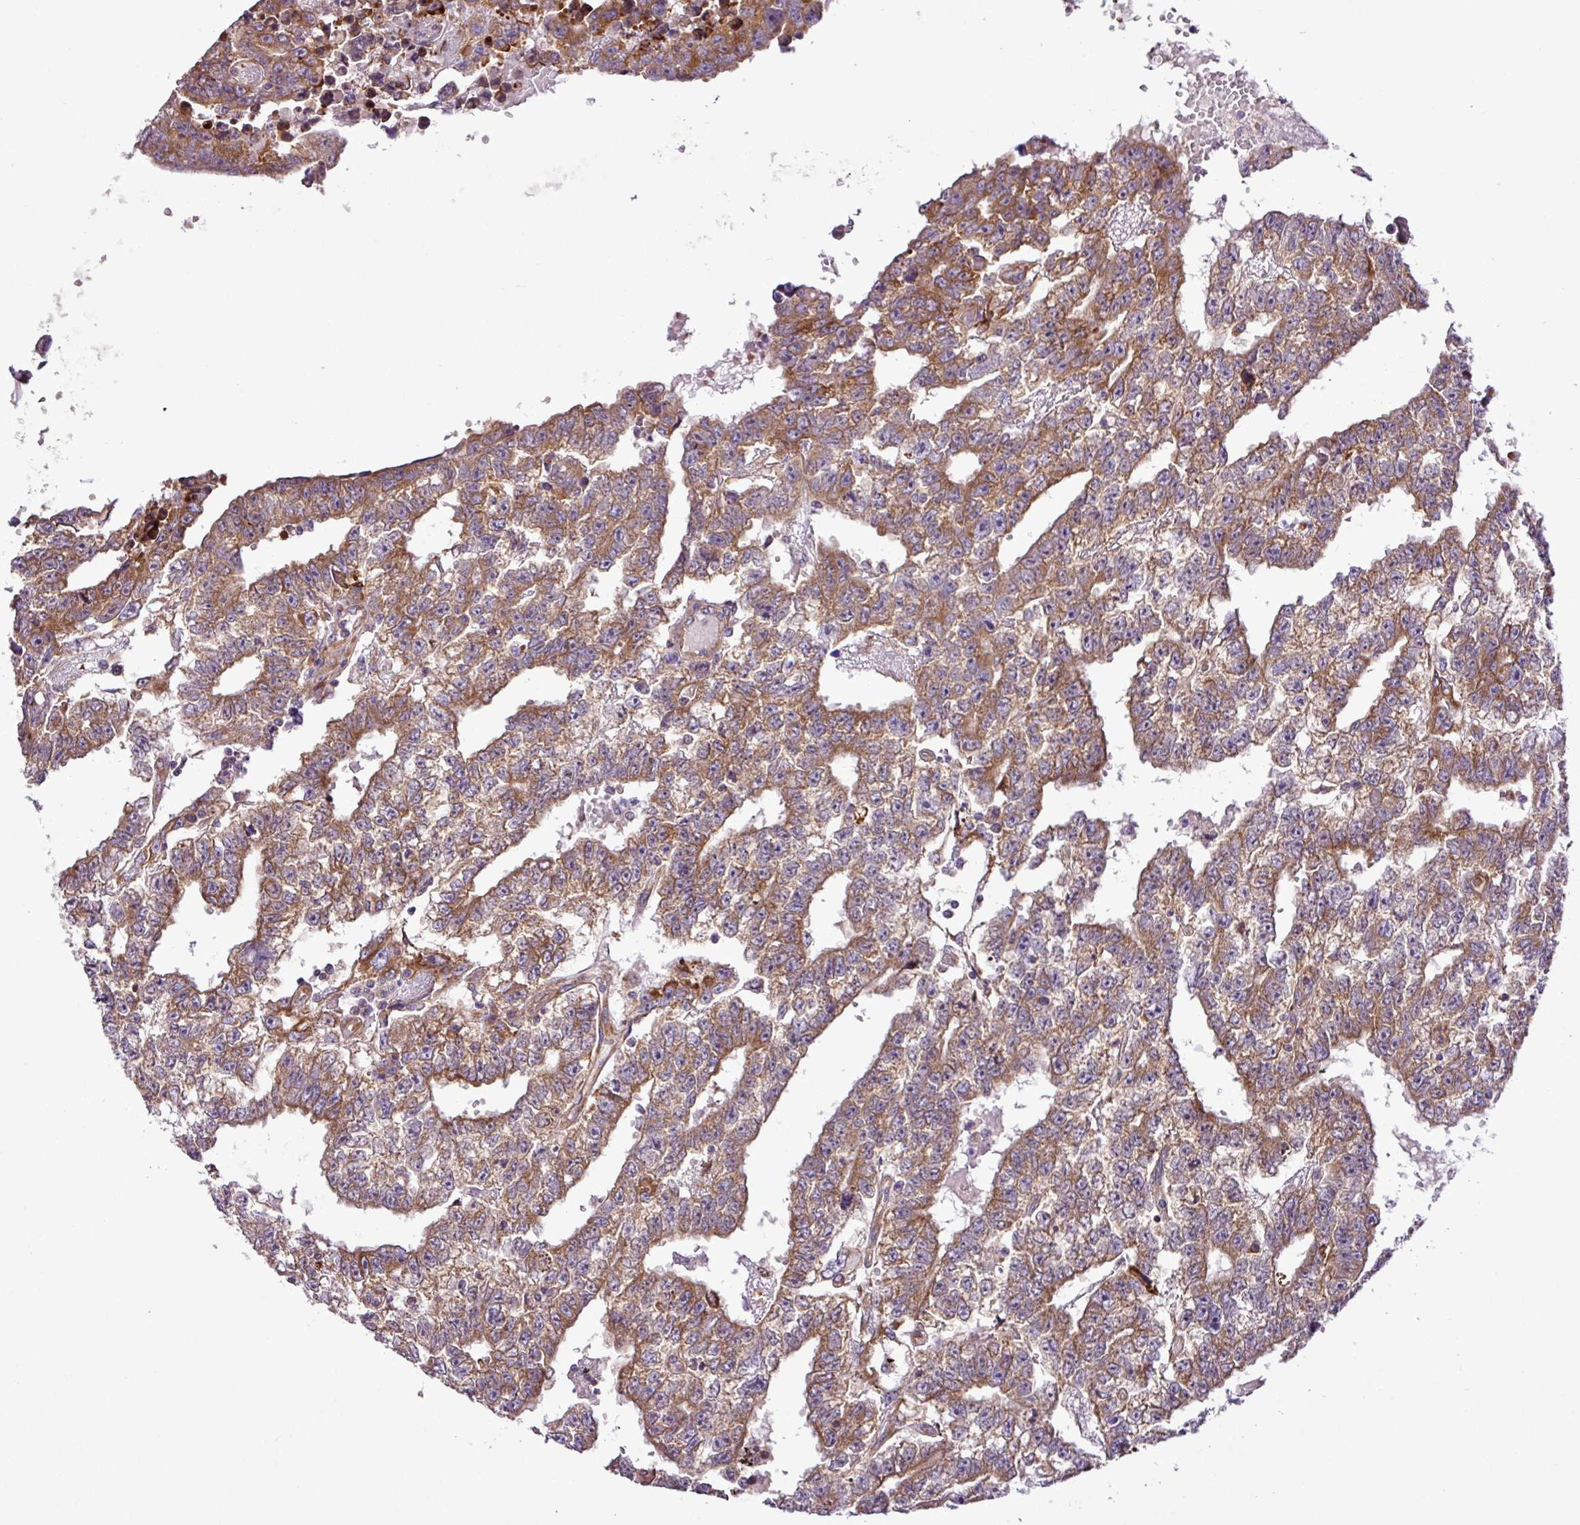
{"staining": {"intensity": "moderate", "quantity": ">75%", "location": "cytoplasmic/membranous"}, "tissue": "testis cancer", "cell_type": "Tumor cells", "image_type": "cancer", "snomed": [{"axis": "morphology", "description": "Carcinoma, Embryonal, NOS"}, {"axis": "topography", "description": "Testis"}], "caption": "A brown stain shows moderate cytoplasmic/membranous staining of a protein in testis cancer (embryonal carcinoma) tumor cells.", "gene": "RPL13", "patient": {"sex": "male", "age": 25}}